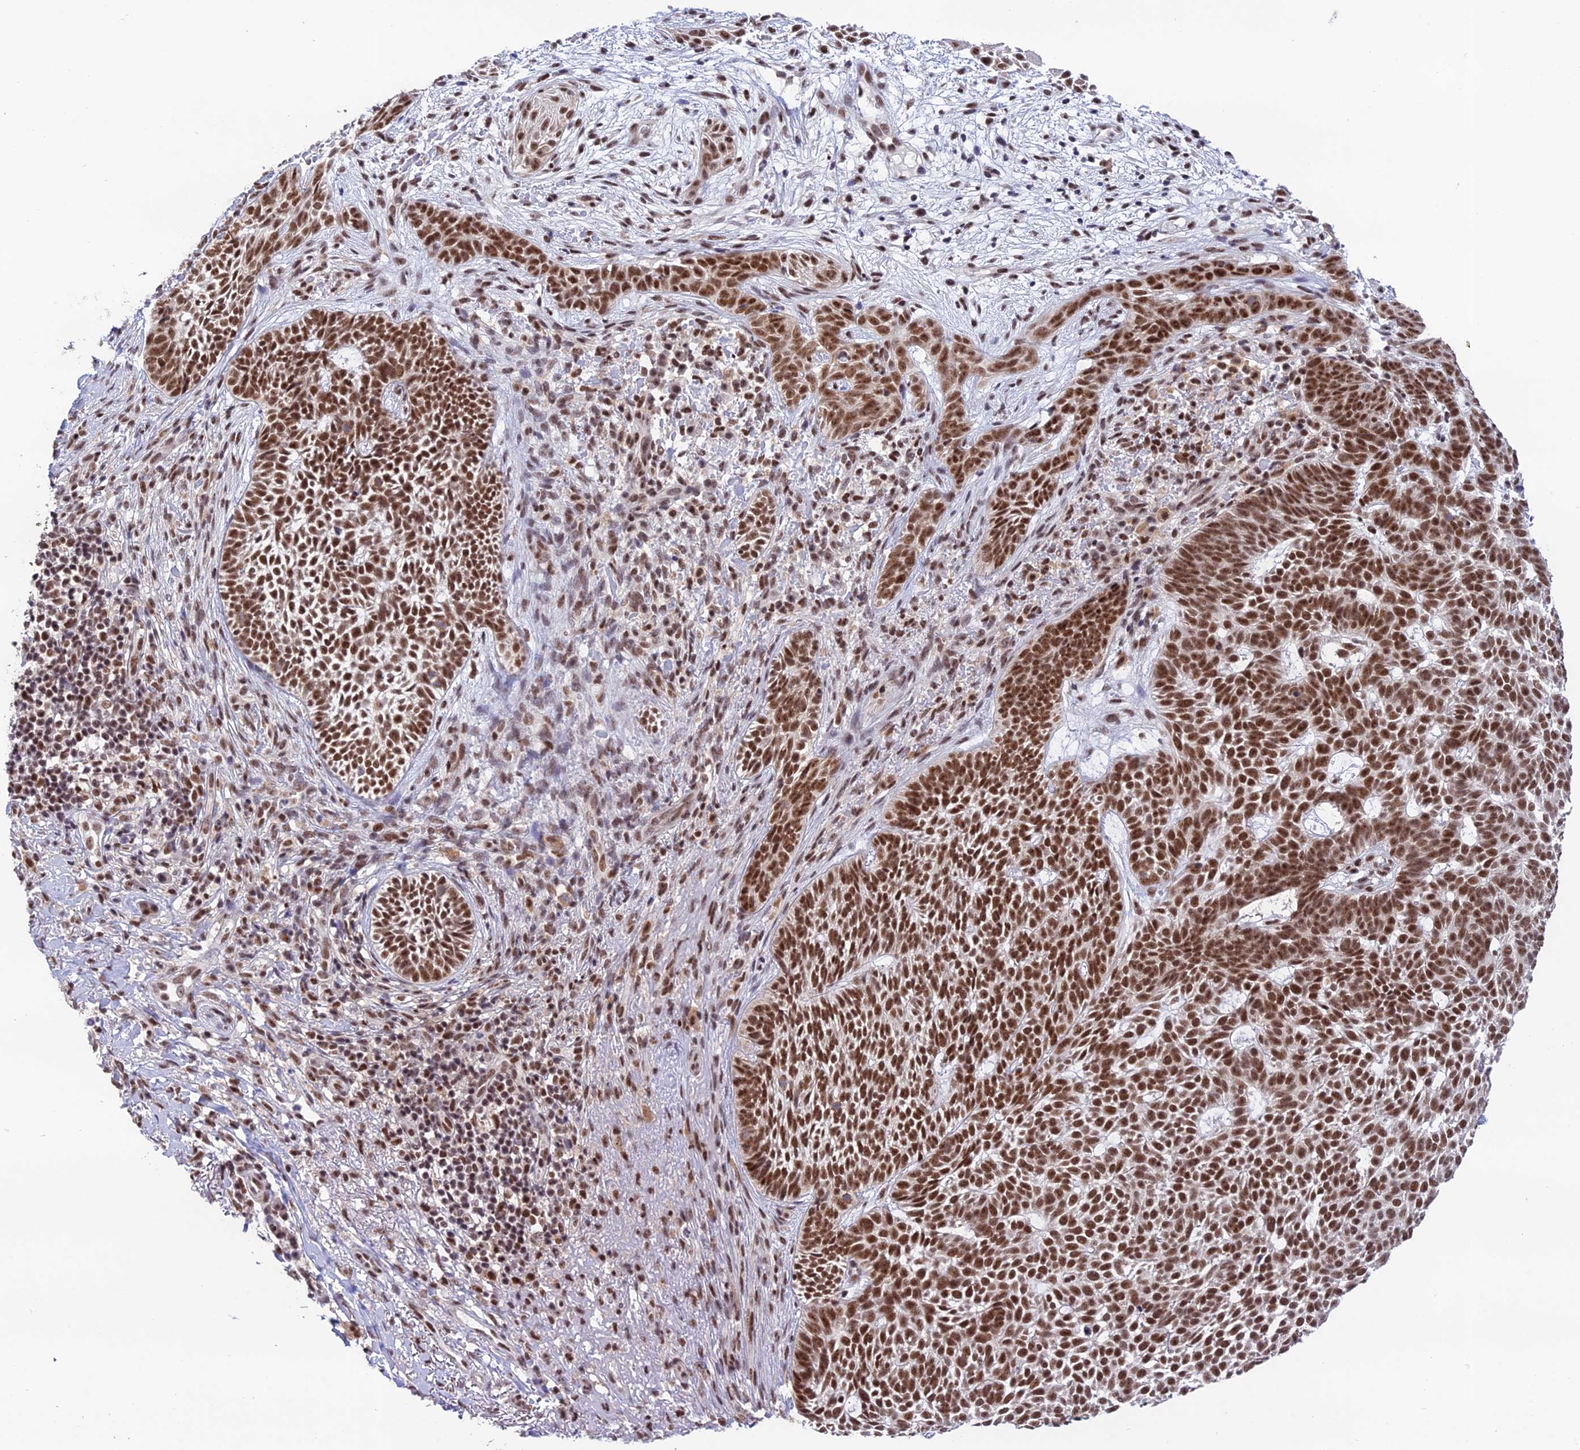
{"staining": {"intensity": "strong", "quantity": ">75%", "location": "nuclear"}, "tissue": "skin cancer", "cell_type": "Tumor cells", "image_type": "cancer", "snomed": [{"axis": "morphology", "description": "Basal cell carcinoma"}, {"axis": "topography", "description": "Skin"}], "caption": "Human skin basal cell carcinoma stained with a protein marker shows strong staining in tumor cells.", "gene": "THOC7", "patient": {"sex": "female", "age": 78}}